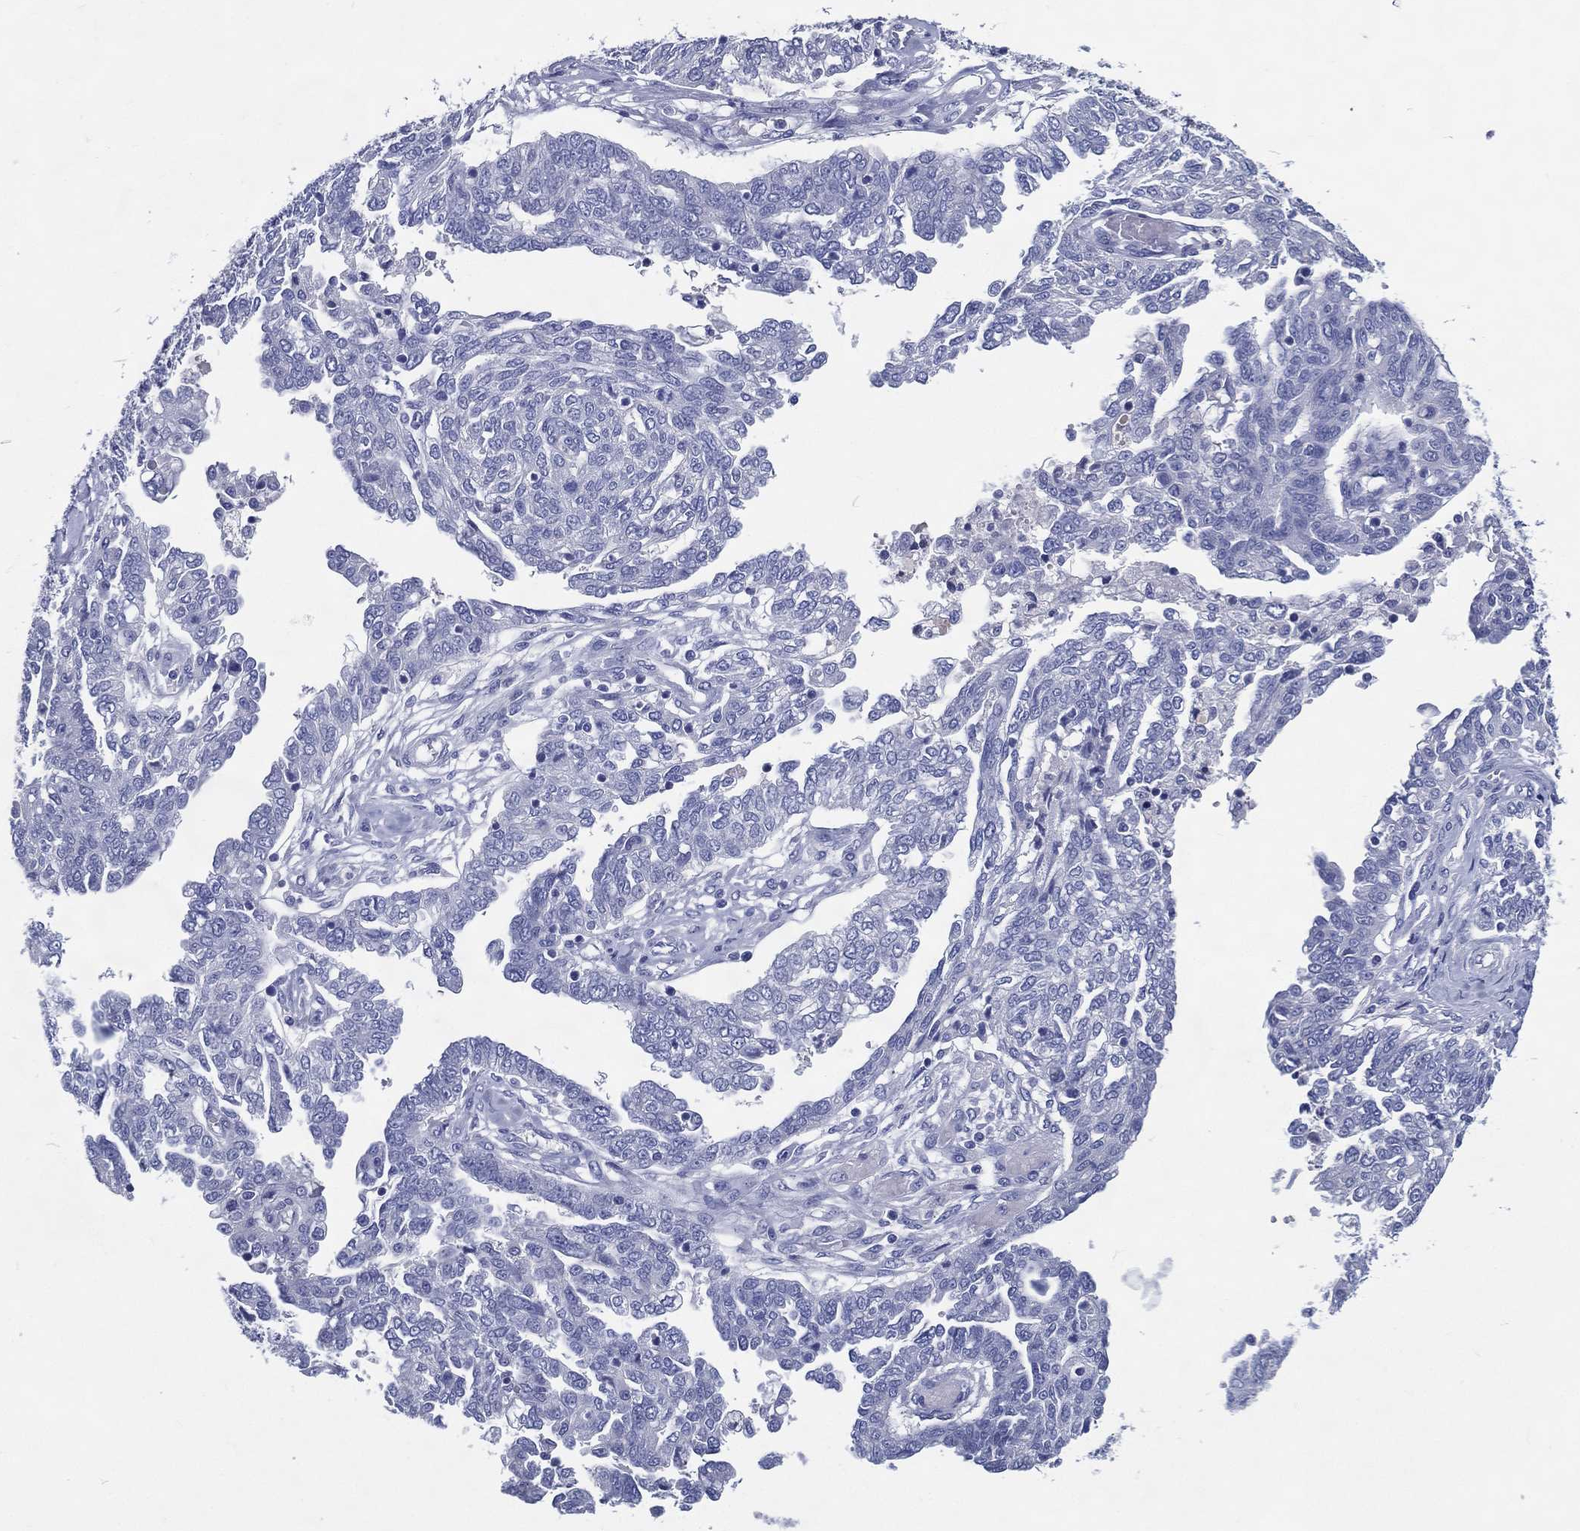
{"staining": {"intensity": "negative", "quantity": "none", "location": "none"}, "tissue": "ovarian cancer", "cell_type": "Tumor cells", "image_type": "cancer", "snomed": [{"axis": "morphology", "description": "Cystadenocarcinoma, serous, NOS"}, {"axis": "topography", "description": "Ovary"}], "caption": "A micrograph of human ovarian serous cystadenocarcinoma is negative for staining in tumor cells. The staining was performed using DAB (3,3'-diaminobenzidine) to visualize the protein expression in brown, while the nuclei were stained in blue with hematoxylin (Magnification: 20x).", "gene": "ACE2", "patient": {"sex": "female", "age": 67}}